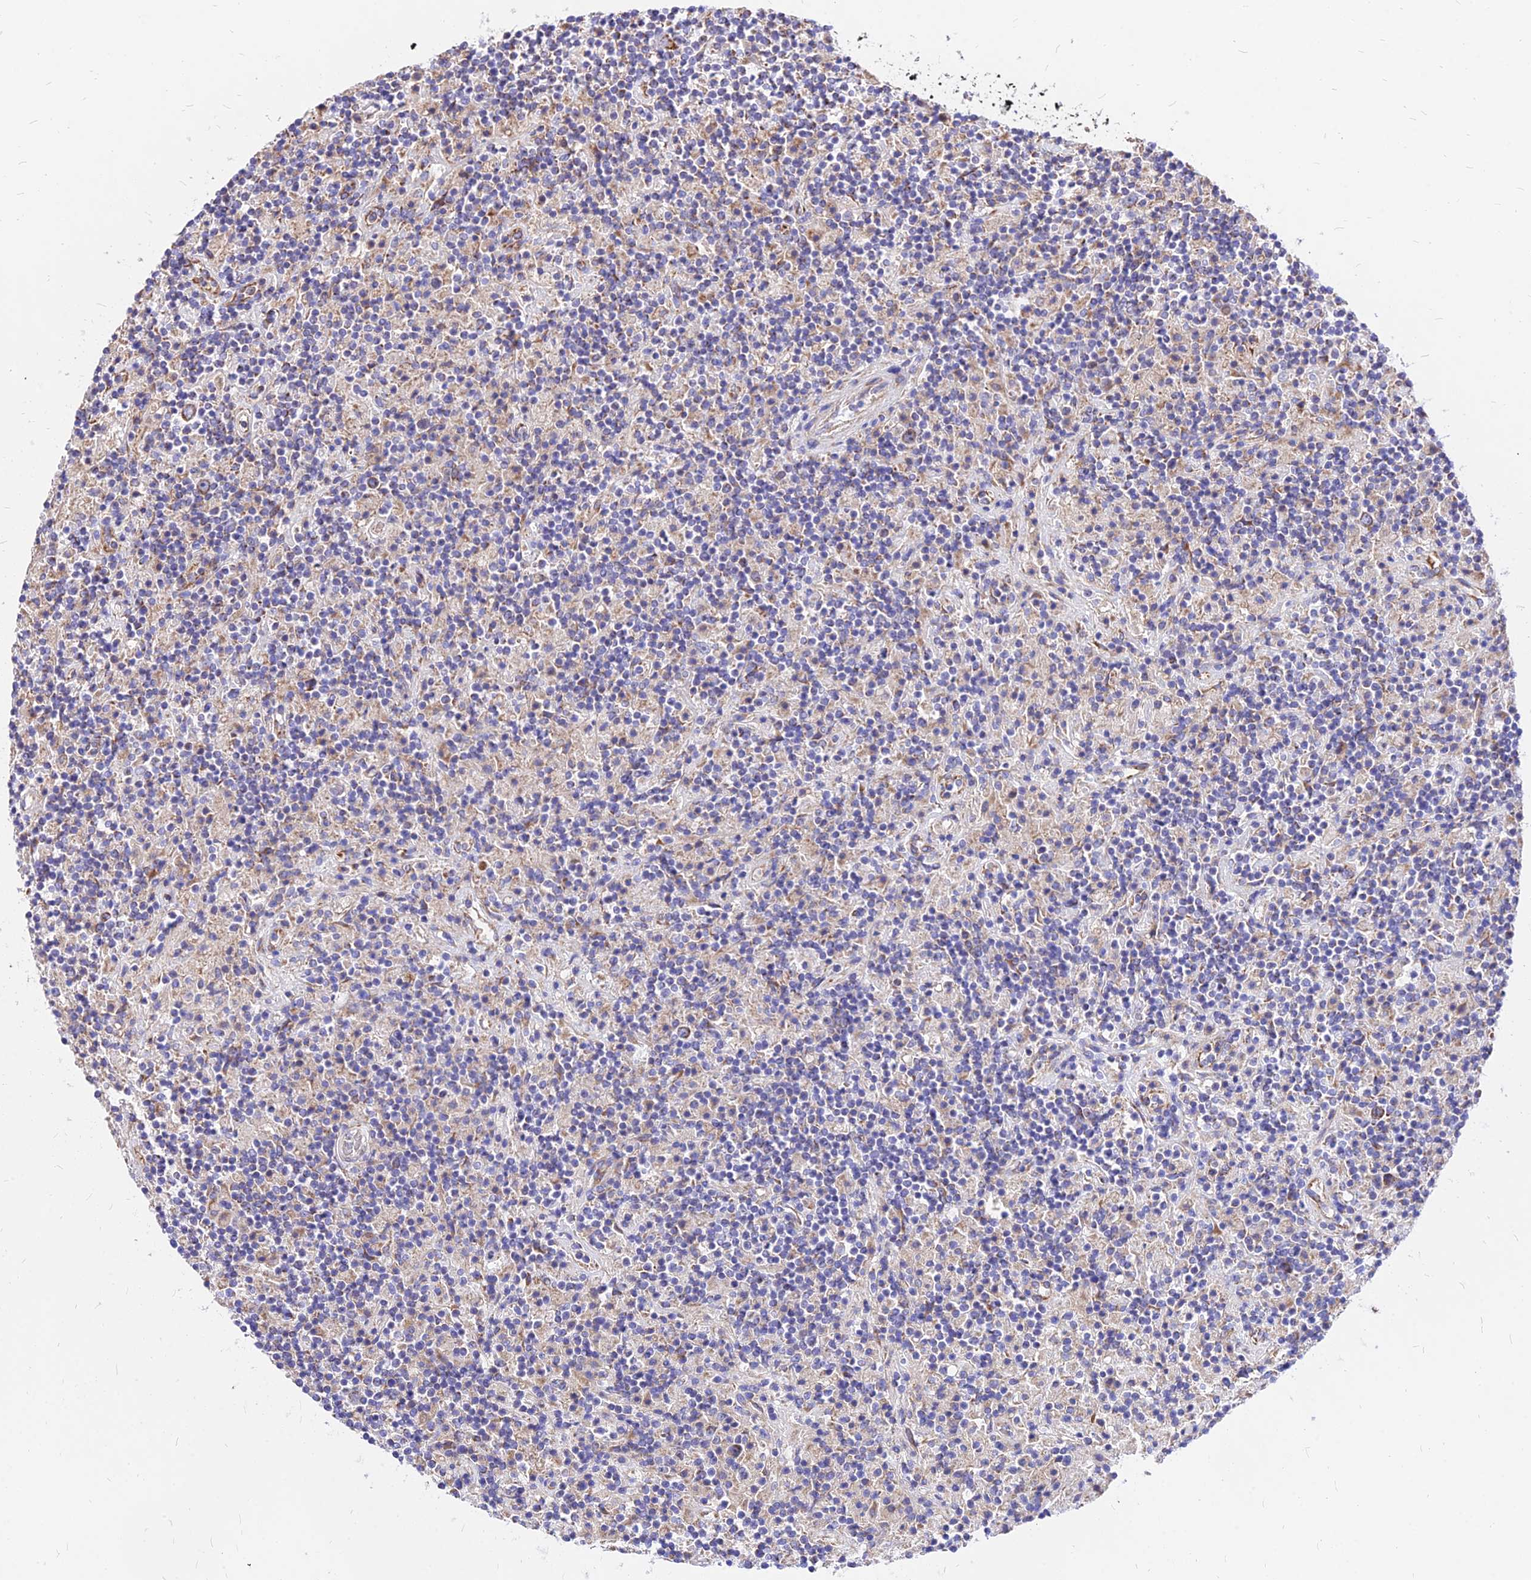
{"staining": {"intensity": "moderate", "quantity": "25%-75%", "location": "cytoplasmic/membranous"}, "tissue": "lymphoma", "cell_type": "Tumor cells", "image_type": "cancer", "snomed": [{"axis": "morphology", "description": "Hodgkin's disease, NOS"}, {"axis": "topography", "description": "Lymph node"}], "caption": "Tumor cells reveal medium levels of moderate cytoplasmic/membranous expression in about 25%-75% of cells in Hodgkin's disease. (Stains: DAB (3,3'-diaminobenzidine) in brown, nuclei in blue, Microscopy: brightfield microscopy at high magnification).", "gene": "MRPL3", "patient": {"sex": "male", "age": 70}}